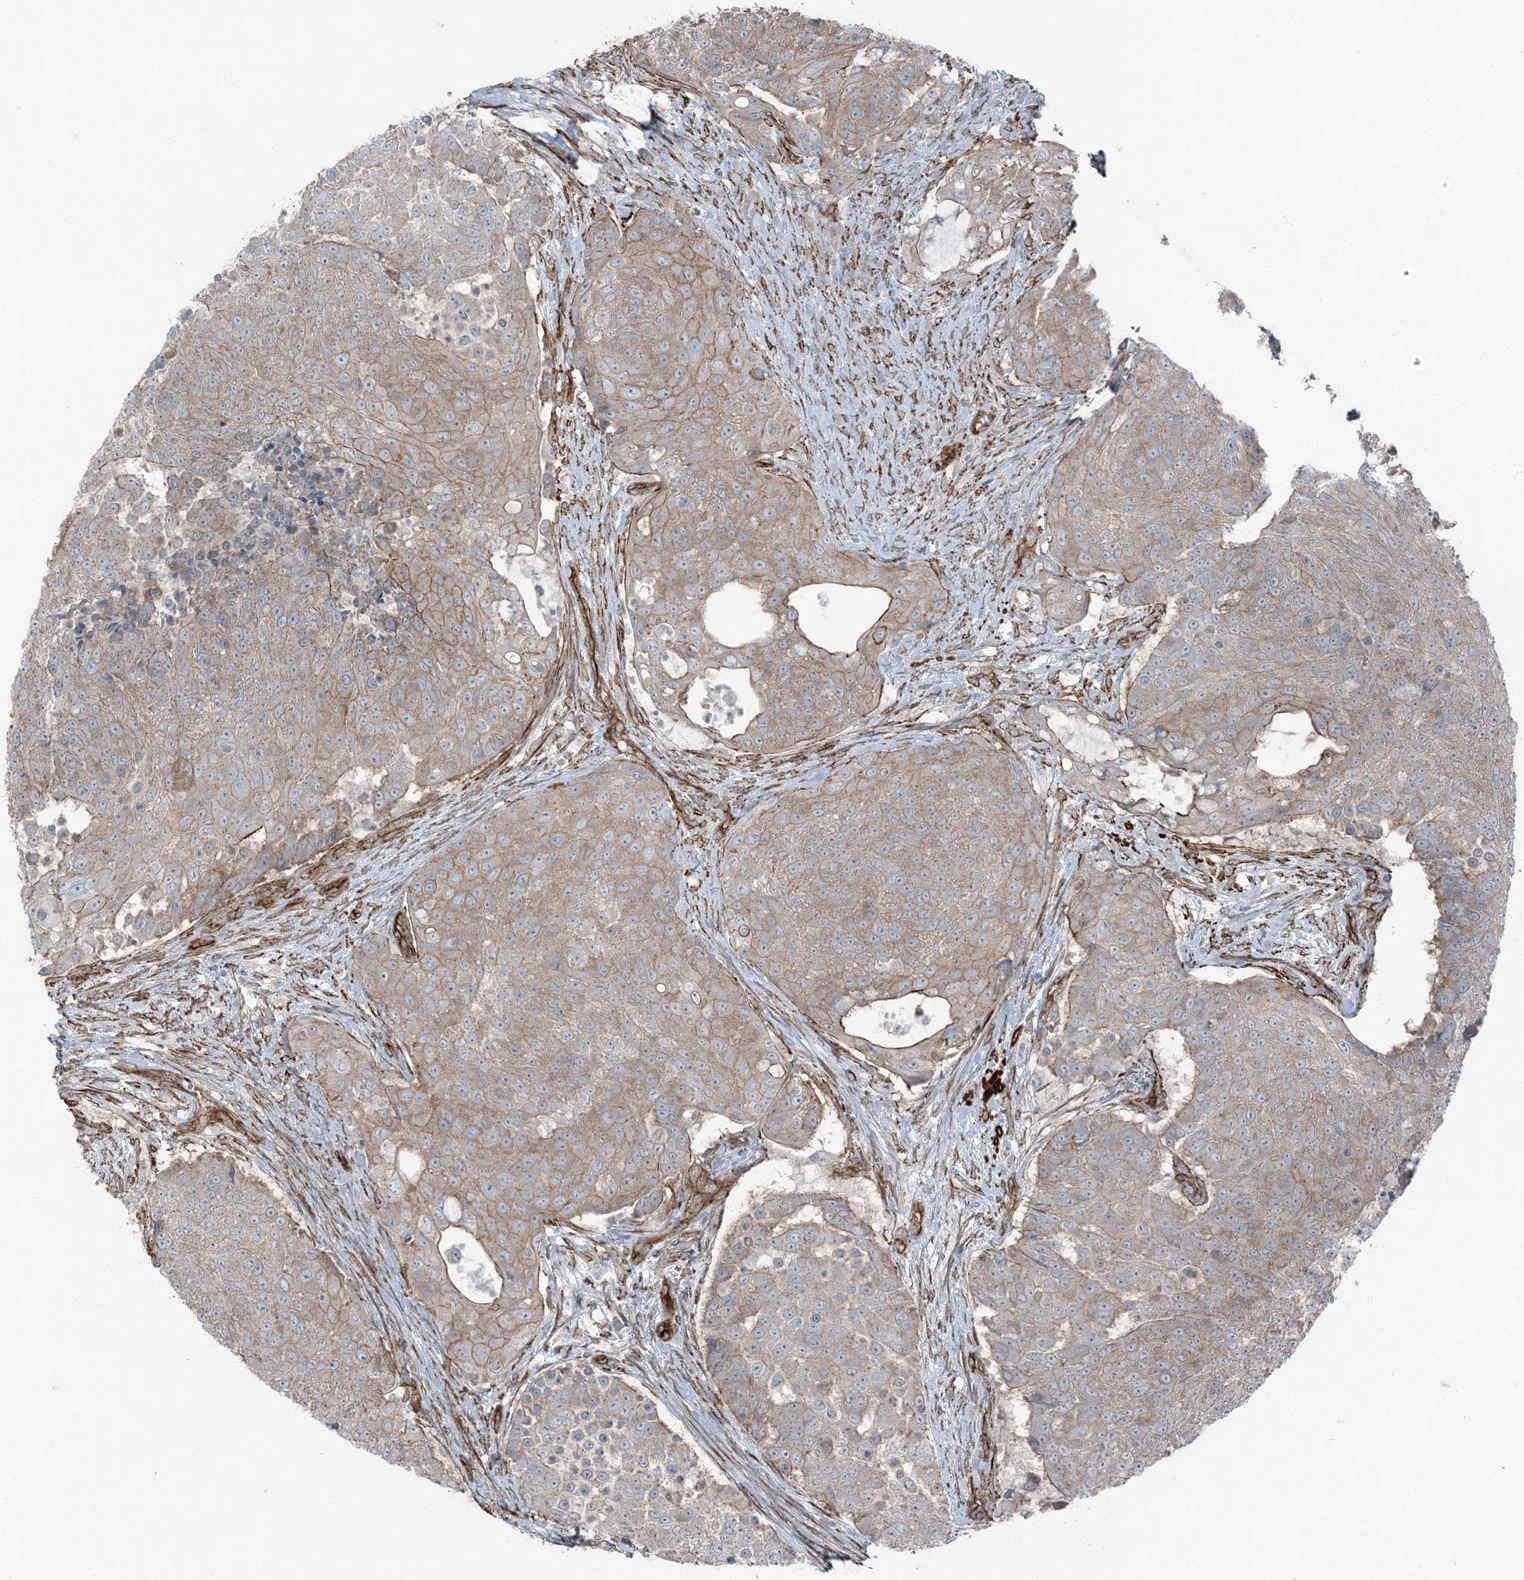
{"staining": {"intensity": "moderate", "quantity": "25%-75%", "location": "cytoplasmic/membranous"}, "tissue": "urothelial cancer", "cell_type": "Tumor cells", "image_type": "cancer", "snomed": [{"axis": "morphology", "description": "Urothelial carcinoma, High grade"}, {"axis": "topography", "description": "Urinary bladder"}], "caption": "IHC photomicrograph of human urothelial cancer stained for a protein (brown), which shows medium levels of moderate cytoplasmic/membranous positivity in approximately 25%-75% of tumor cells.", "gene": "ZFP90", "patient": {"sex": "female", "age": 63}}